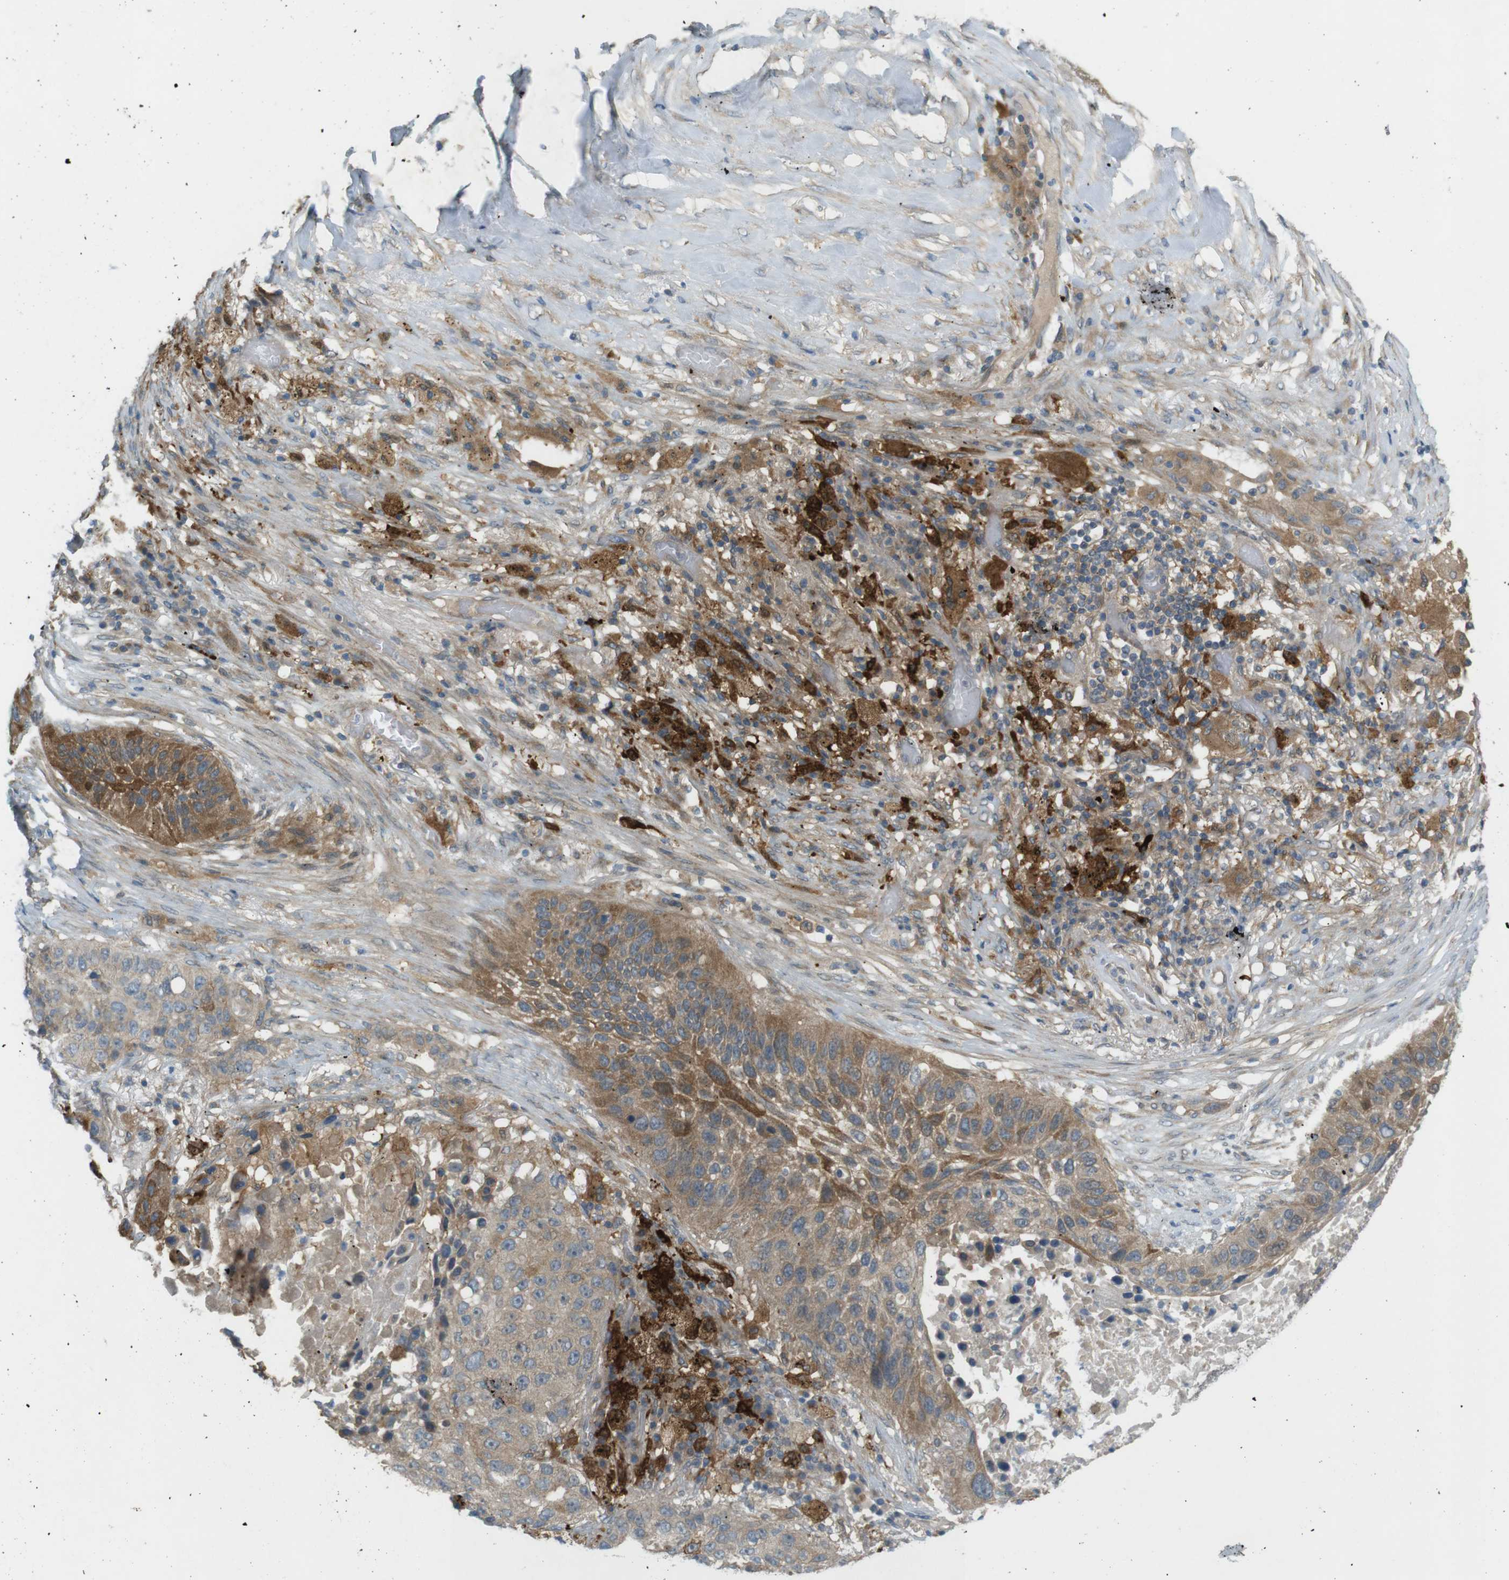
{"staining": {"intensity": "moderate", "quantity": ">75%", "location": "cytoplasmic/membranous"}, "tissue": "lung cancer", "cell_type": "Tumor cells", "image_type": "cancer", "snomed": [{"axis": "morphology", "description": "Squamous cell carcinoma, NOS"}, {"axis": "topography", "description": "Lung"}], "caption": "IHC (DAB) staining of human lung cancer (squamous cell carcinoma) demonstrates moderate cytoplasmic/membranous protein expression in about >75% of tumor cells.", "gene": "TMEM41B", "patient": {"sex": "male", "age": 57}}